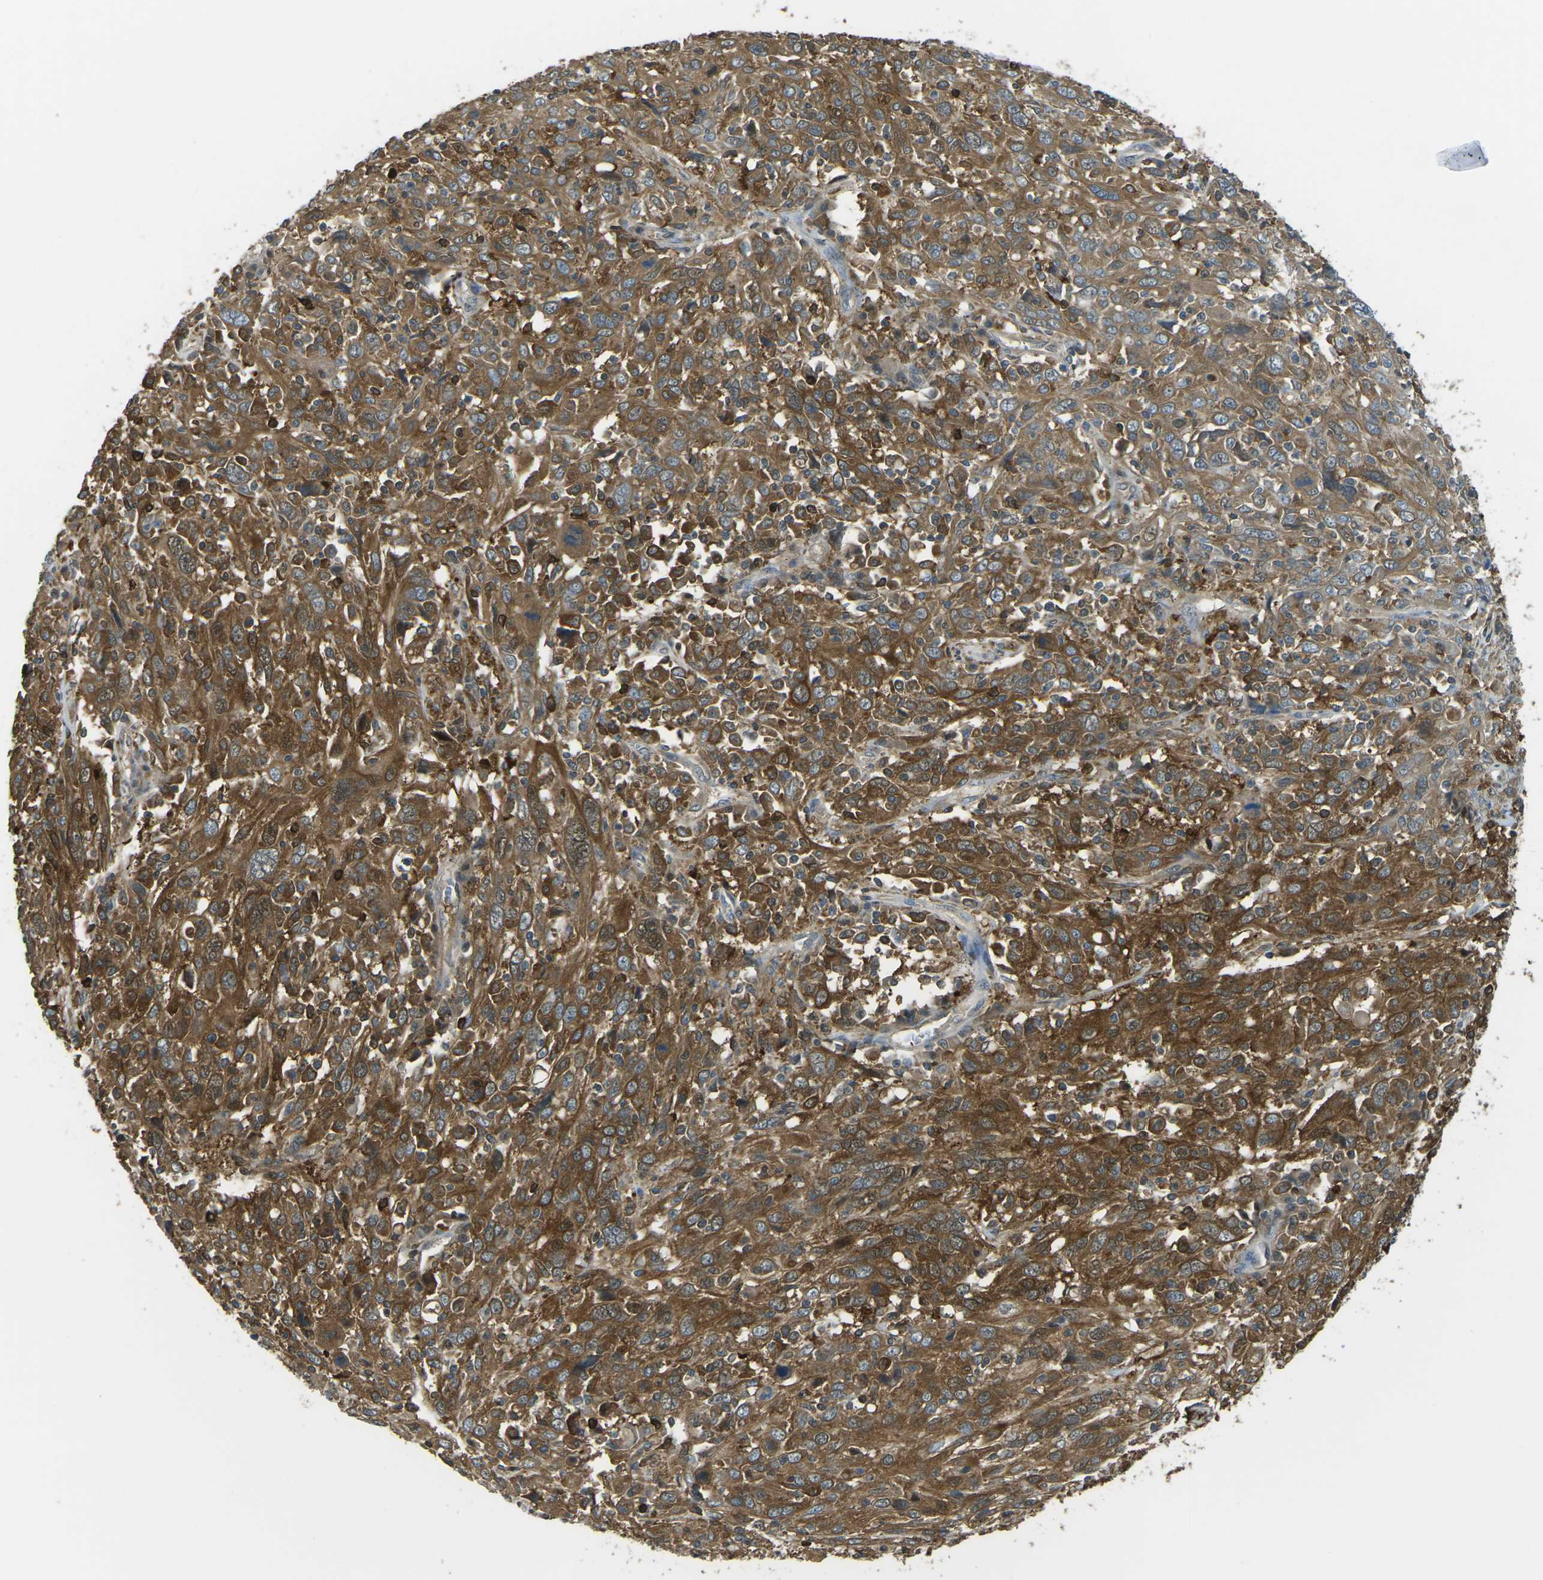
{"staining": {"intensity": "strong", "quantity": ">75%", "location": "cytoplasmic/membranous"}, "tissue": "cervical cancer", "cell_type": "Tumor cells", "image_type": "cancer", "snomed": [{"axis": "morphology", "description": "Squamous cell carcinoma, NOS"}, {"axis": "topography", "description": "Cervix"}], "caption": "The immunohistochemical stain labels strong cytoplasmic/membranous staining in tumor cells of cervical cancer tissue.", "gene": "PIEZO2", "patient": {"sex": "female", "age": 46}}